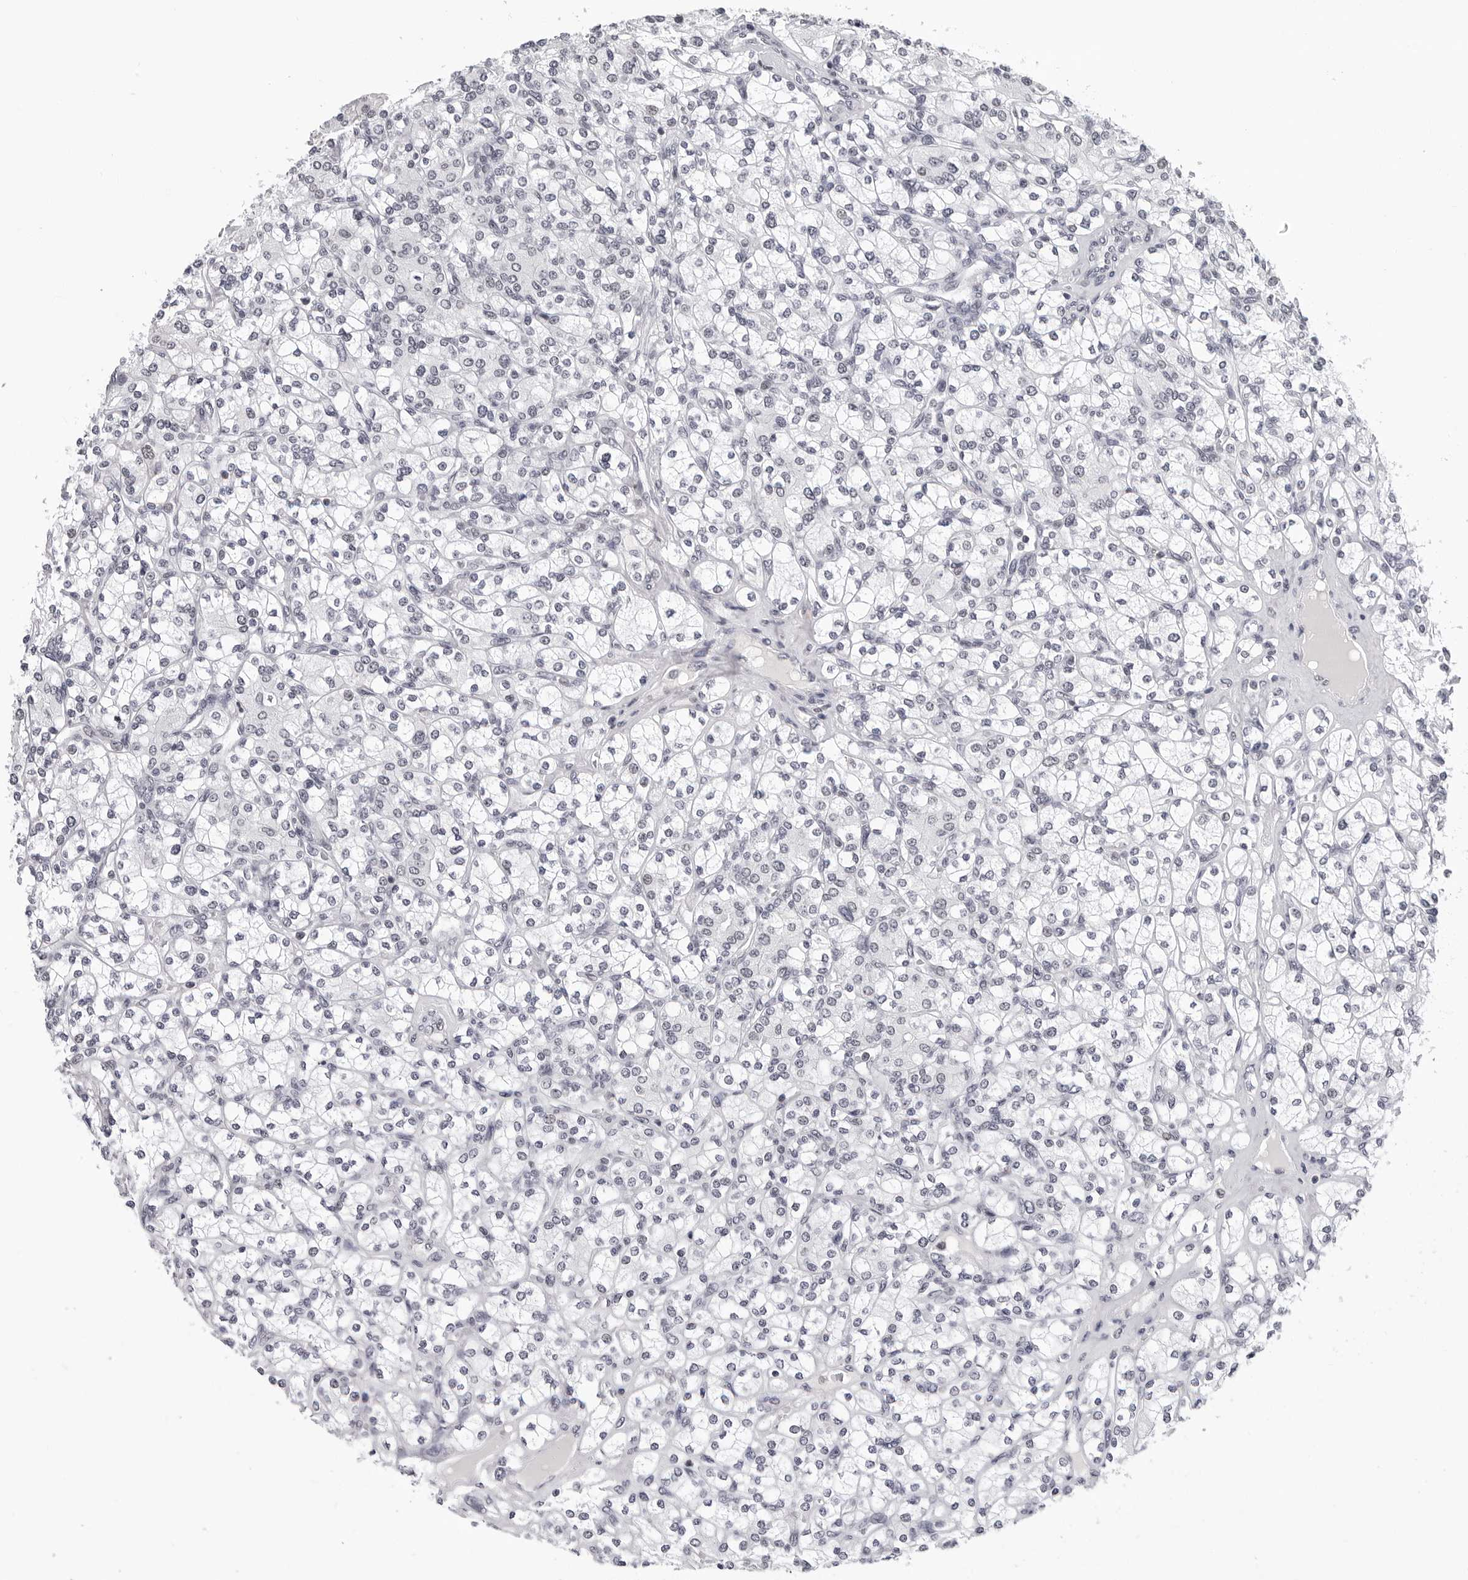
{"staining": {"intensity": "negative", "quantity": "none", "location": "none"}, "tissue": "renal cancer", "cell_type": "Tumor cells", "image_type": "cancer", "snomed": [{"axis": "morphology", "description": "Adenocarcinoma, NOS"}, {"axis": "topography", "description": "Kidney"}], "caption": "High power microscopy histopathology image of an immunohistochemistry histopathology image of renal cancer, revealing no significant positivity in tumor cells.", "gene": "SF3B4", "patient": {"sex": "male", "age": 77}}